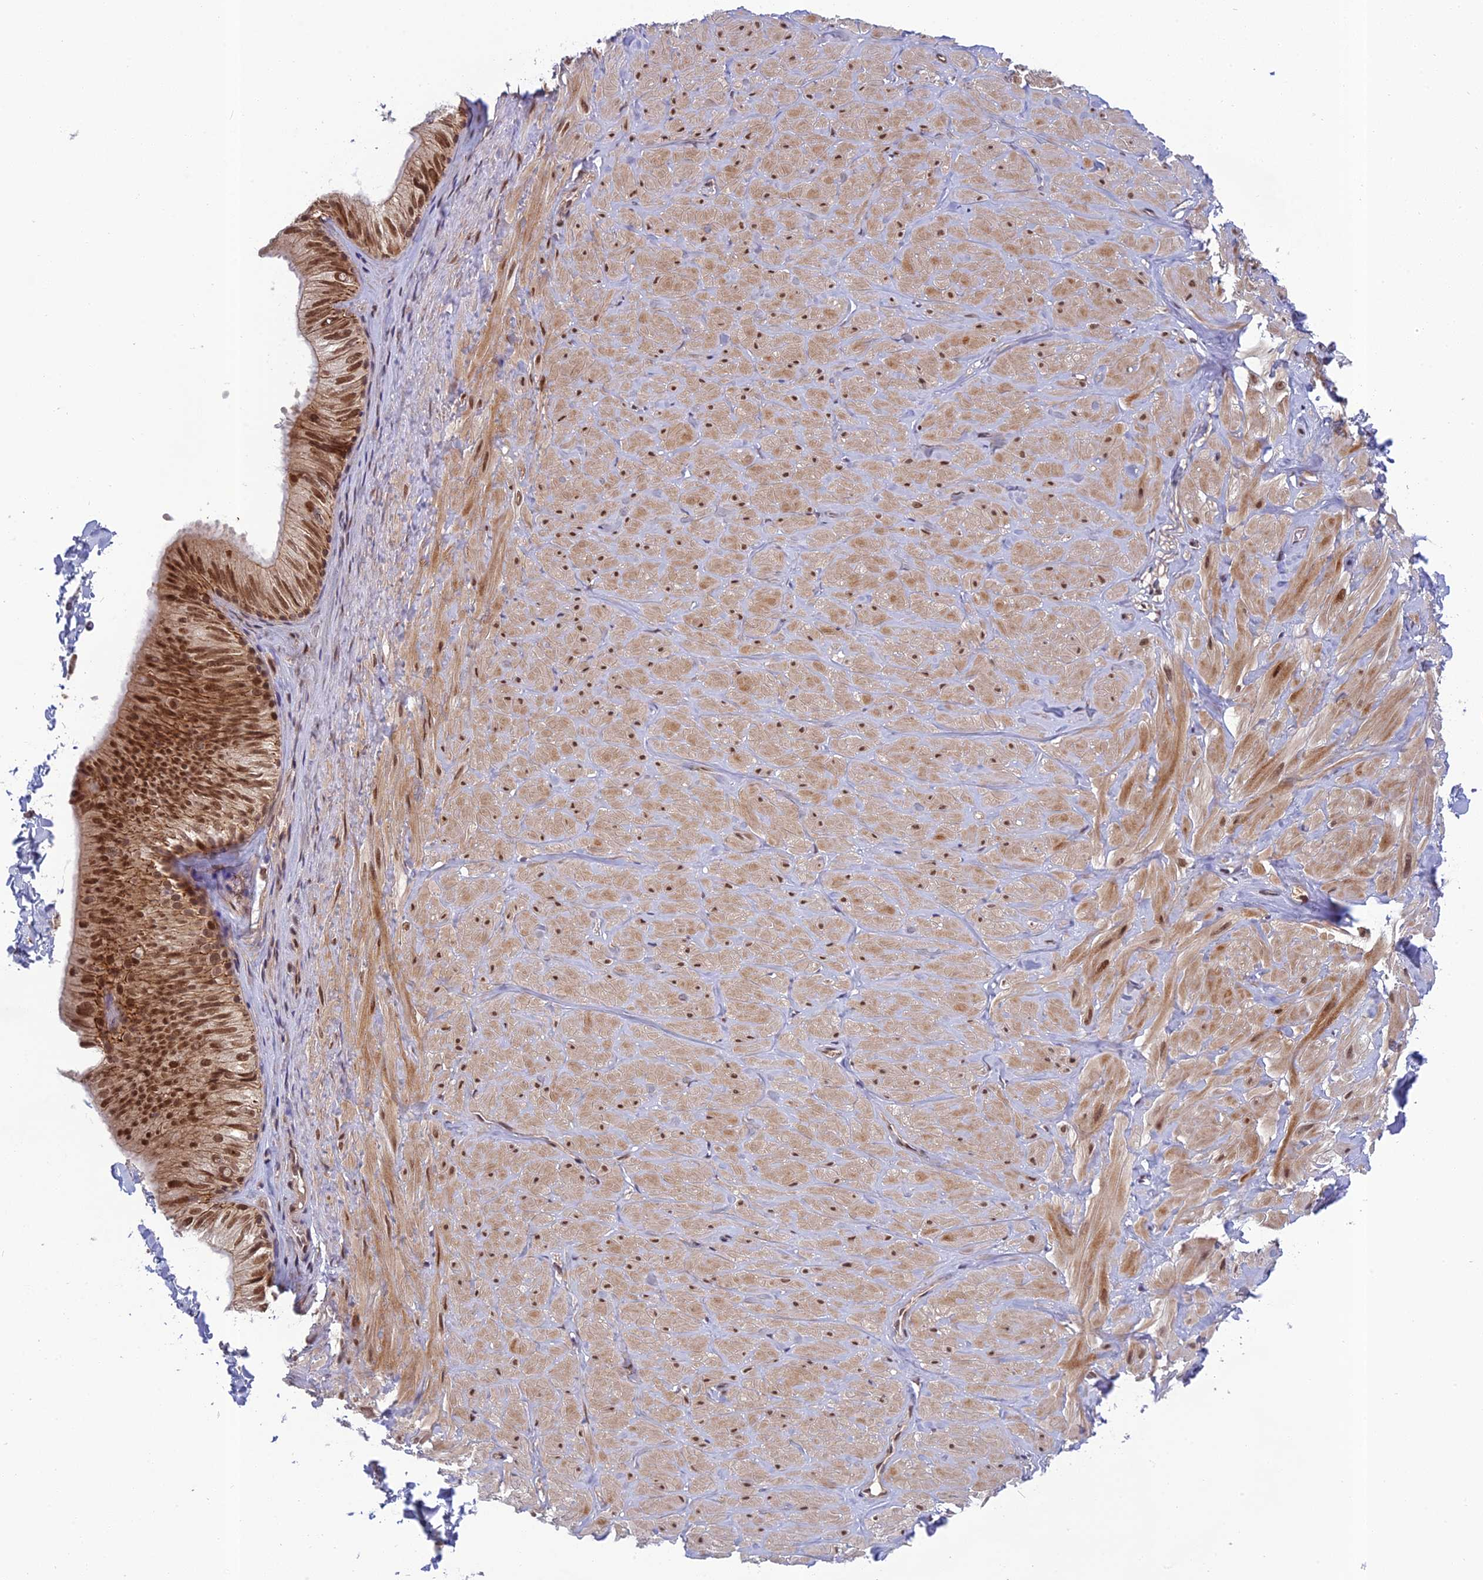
{"staining": {"intensity": "negative", "quantity": "none", "location": "none"}, "tissue": "adipose tissue", "cell_type": "Adipocytes", "image_type": "normal", "snomed": [{"axis": "morphology", "description": "Normal tissue, NOS"}, {"axis": "topography", "description": "Adipose tissue"}, {"axis": "topography", "description": "Vascular tissue"}, {"axis": "topography", "description": "Peripheral nerve tissue"}], "caption": "Immunohistochemistry histopathology image of benign adipose tissue: human adipose tissue stained with DAB exhibits no significant protein positivity in adipocytes.", "gene": "REXO1", "patient": {"sex": "male", "age": 25}}